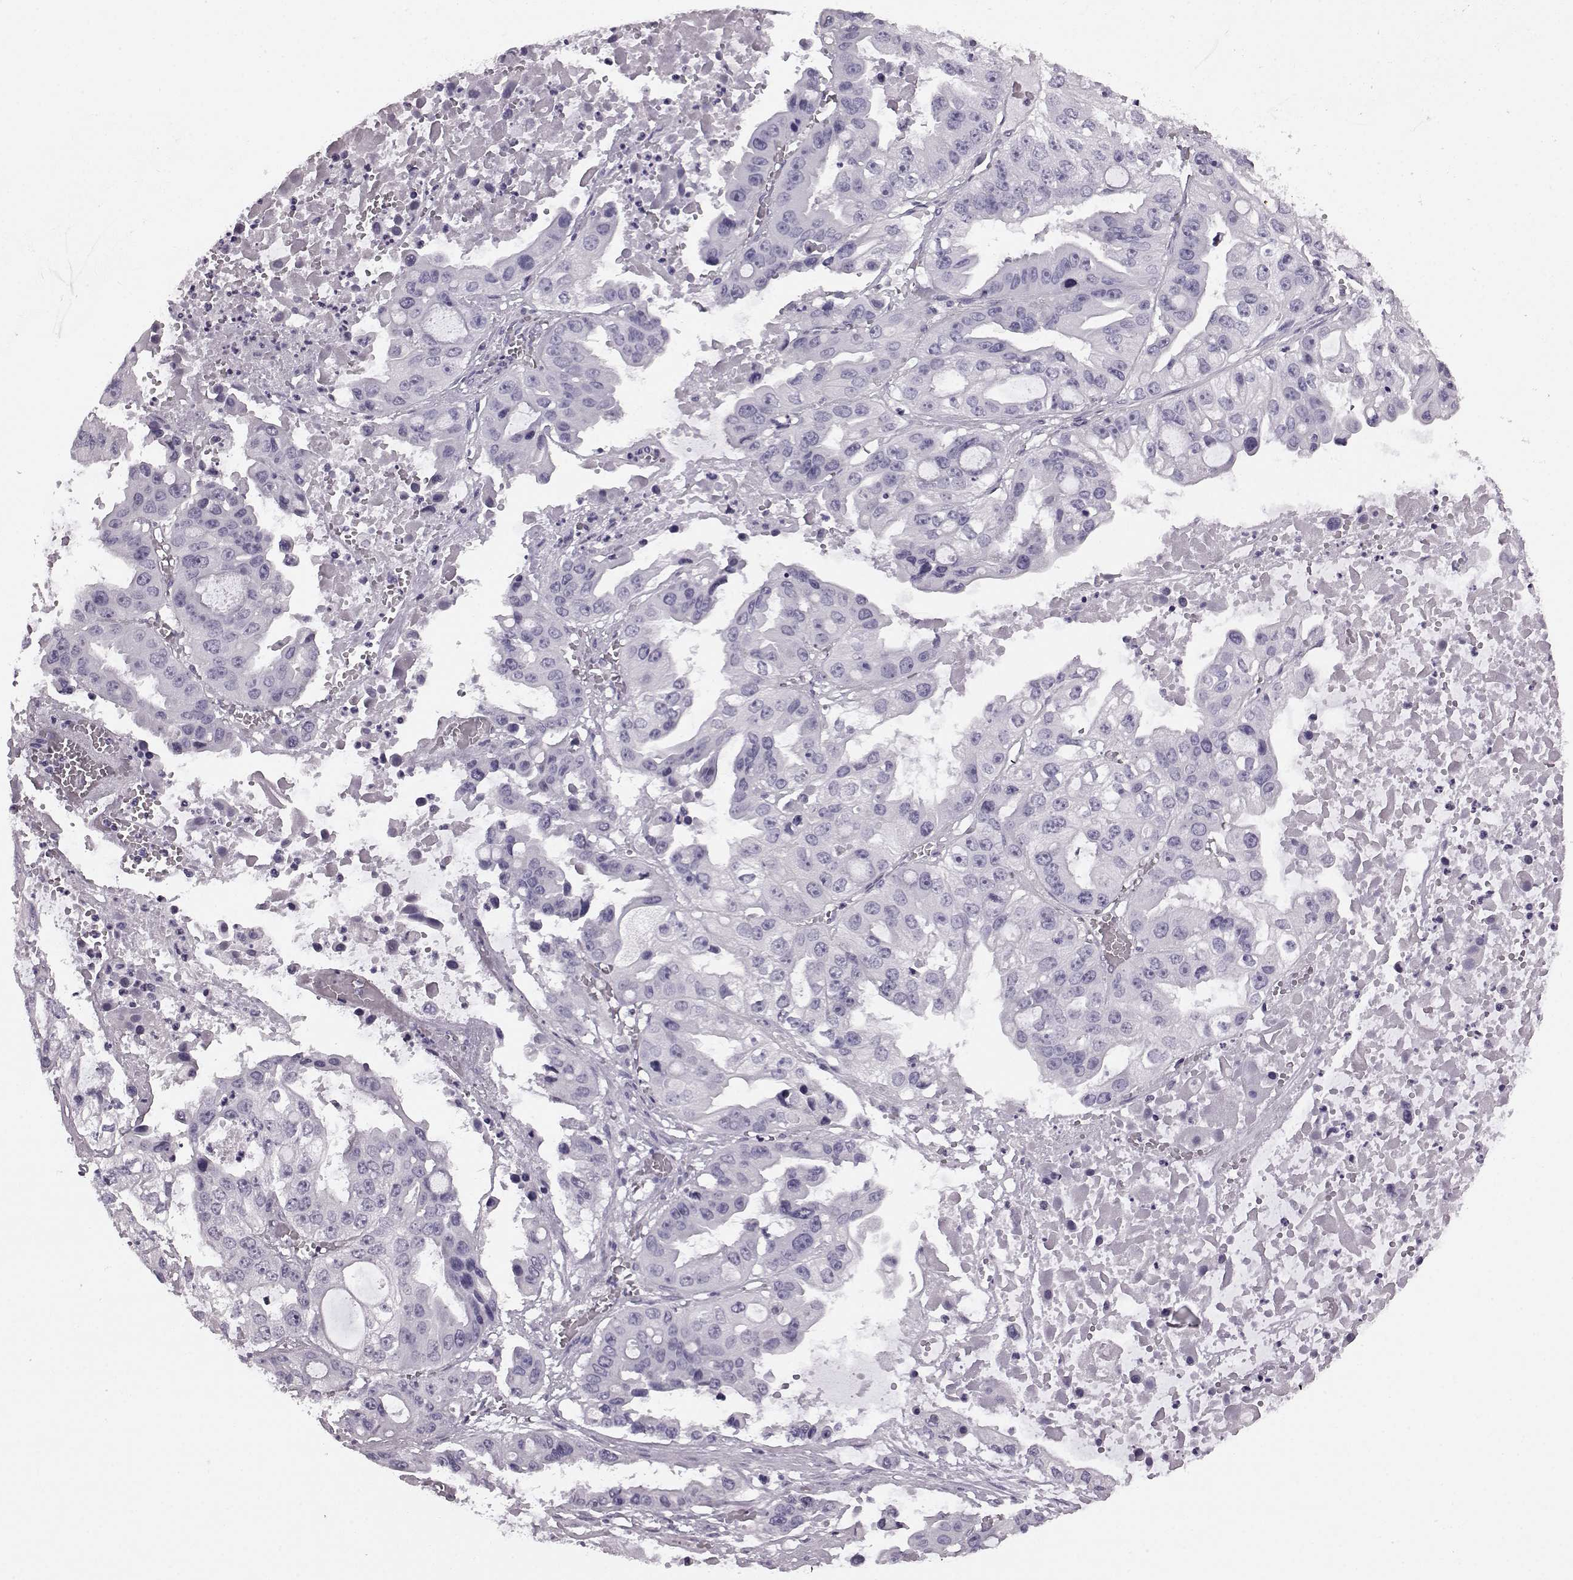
{"staining": {"intensity": "negative", "quantity": "none", "location": "none"}, "tissue": "ovarian cancer", "cell_type": "Tumor cells", "image_type": "cancer", "snomed": [{"axis": "morphology", "description": "Cystadenocarcinoma, serous, NOS"}, {"axis": "topography", "description": "Ovary"}], "caption": "Photomicrograph shows no significant protein staining in tumor cells of ovarian serous cystadenocarcinoma.", "gene": "AIPL1", "patient": {"sex": "female", "age": 56}}